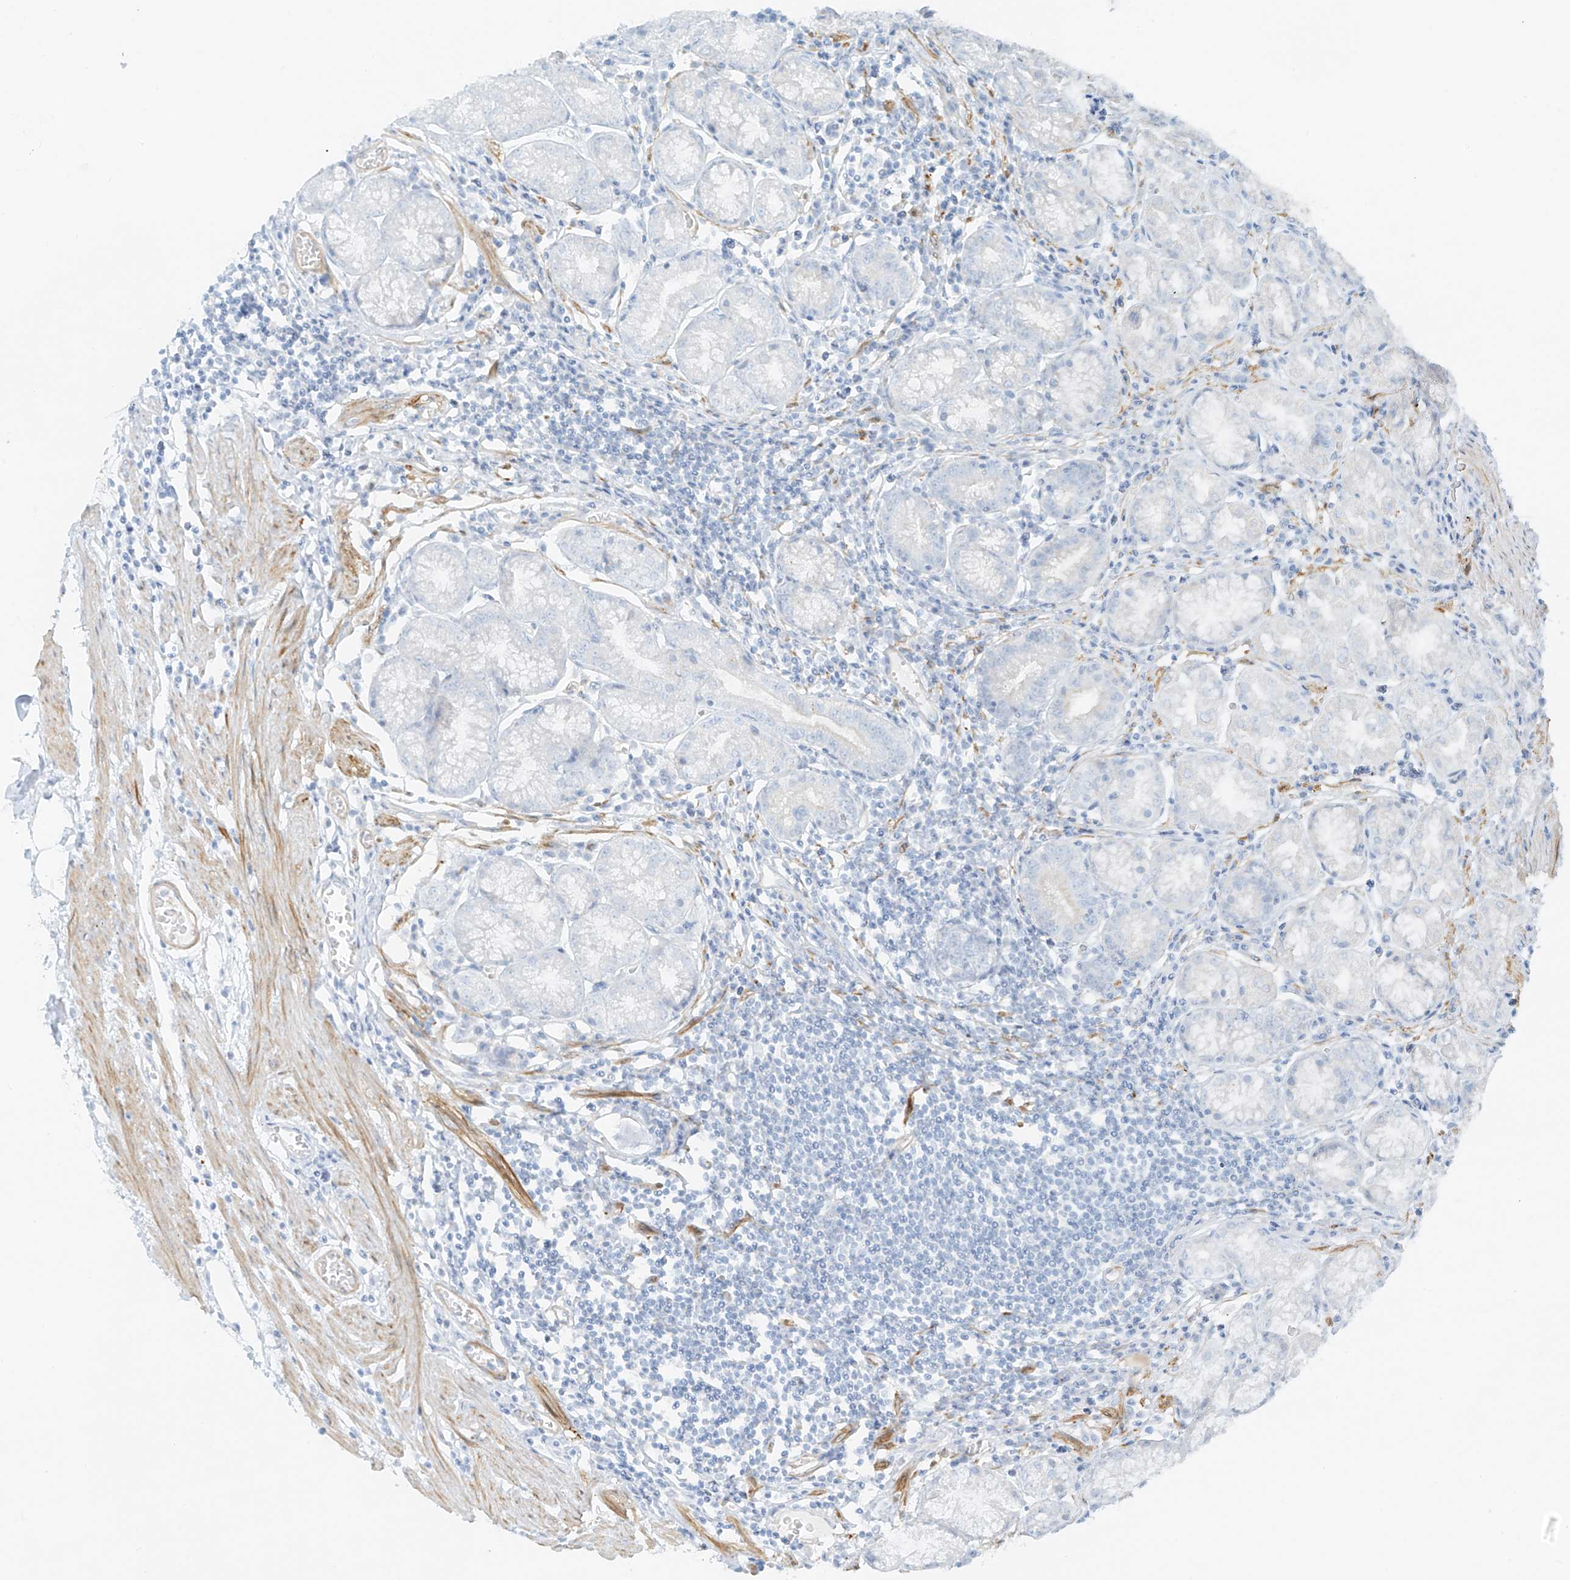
{"staining": {"intensity": "negative", "quantity": "none", "location": "none"}, "tissue": "stomach", "cell_type": "Glandular cells", "image_type": "normal", "snomed": [{"axis": "morphology", "description": "Normal tissue, NOS"}, {"axis": "topography", "description": "Stomach"}], "caption": "DAB (3,3'-diaminobenzidine) immunohistochemical staining of benign human stomach shows no significant positivity in glandular cells.", "gene": "SMCP", "patient": {"sex": "male", "age": 55}}